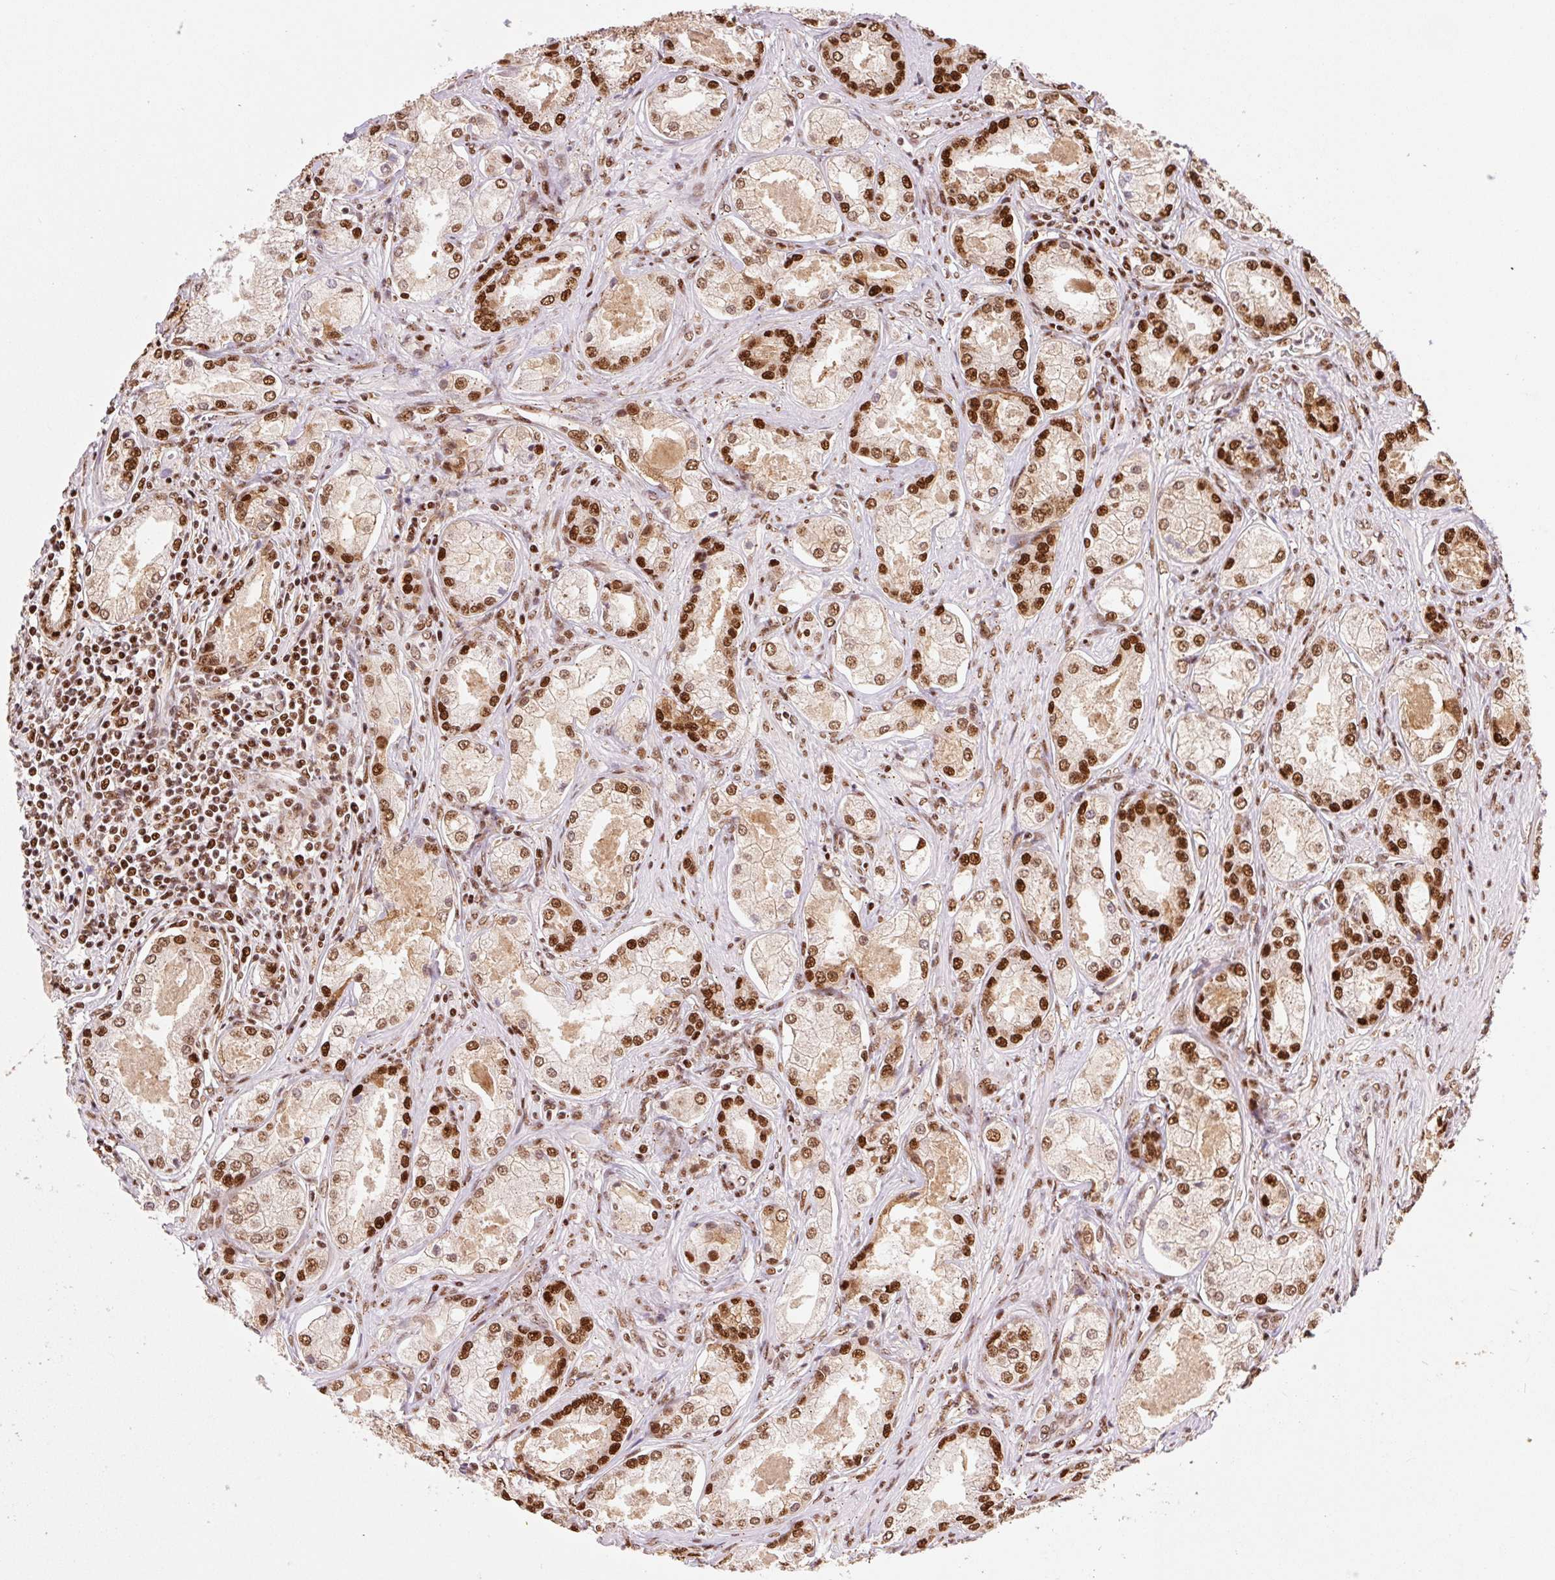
{"staining": {"intensity": "strong", "quantity": ">75%", "location": "nuclear"}, "tissue": "prostate cancer", "cell_type": "Tumor cells", "image_type": "cancer", "snomed": [{"axis": "morphology", "description": "Adenocarcinoma, Low grade"}, {"axis": "topography", "description": "Prostate"}], "caption": "Immunohistochemical staining of human low-grade adenocarcinoma (prostate) displays strong nuclear protein expression in about >75% of tumor cells.", "gene": "GPR139", "patient": {"sex": "male", "age": 68}}